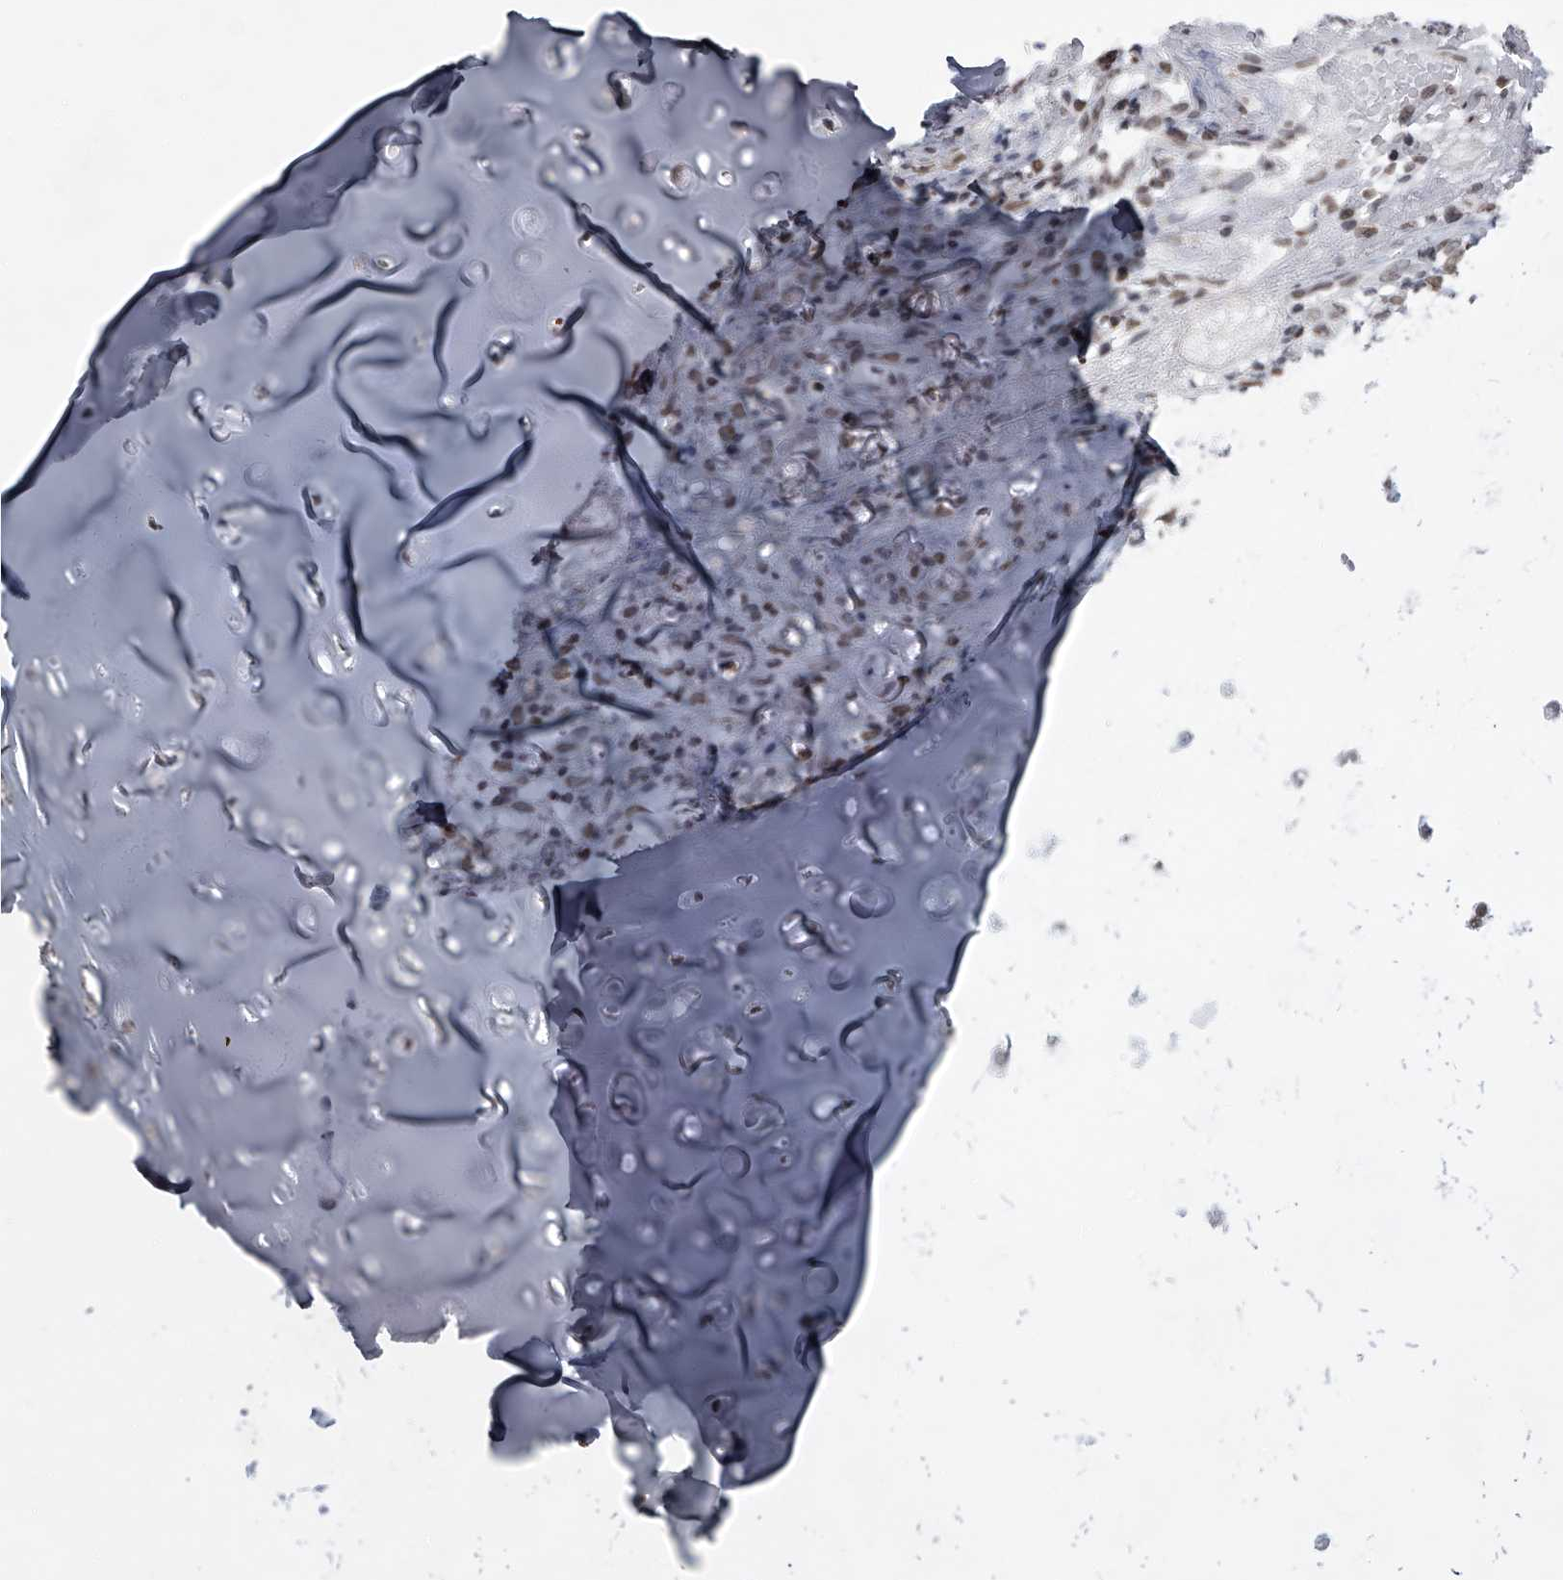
{"staining": {"intensity": "moderate", "quantity": "<25%", "location": "nuclear"}, "tissue": "adipose tissue", "cell_type": "Adipocytes", "image_type": "normal", "snomed": [{"axis": "morphology", "description": "Normal tissue, NOS"}, {"axis": "morphology", "description": "Basal cell carcinoma"}, {"axis": "topography", "description": "Cartilage tissue"}, {"axis": "topography", "description": "Nasopharynx"}, {"axis": "topography", "description": "Oral tissue"}], "caption": "DAB immunohistochemical staining of unremarkable adipose tissue displays moderate nuclear protein staining in approximately <25% of adipocytes.", "gene": "PPIL4", "patient": {"sex": "female", "age": 77}}